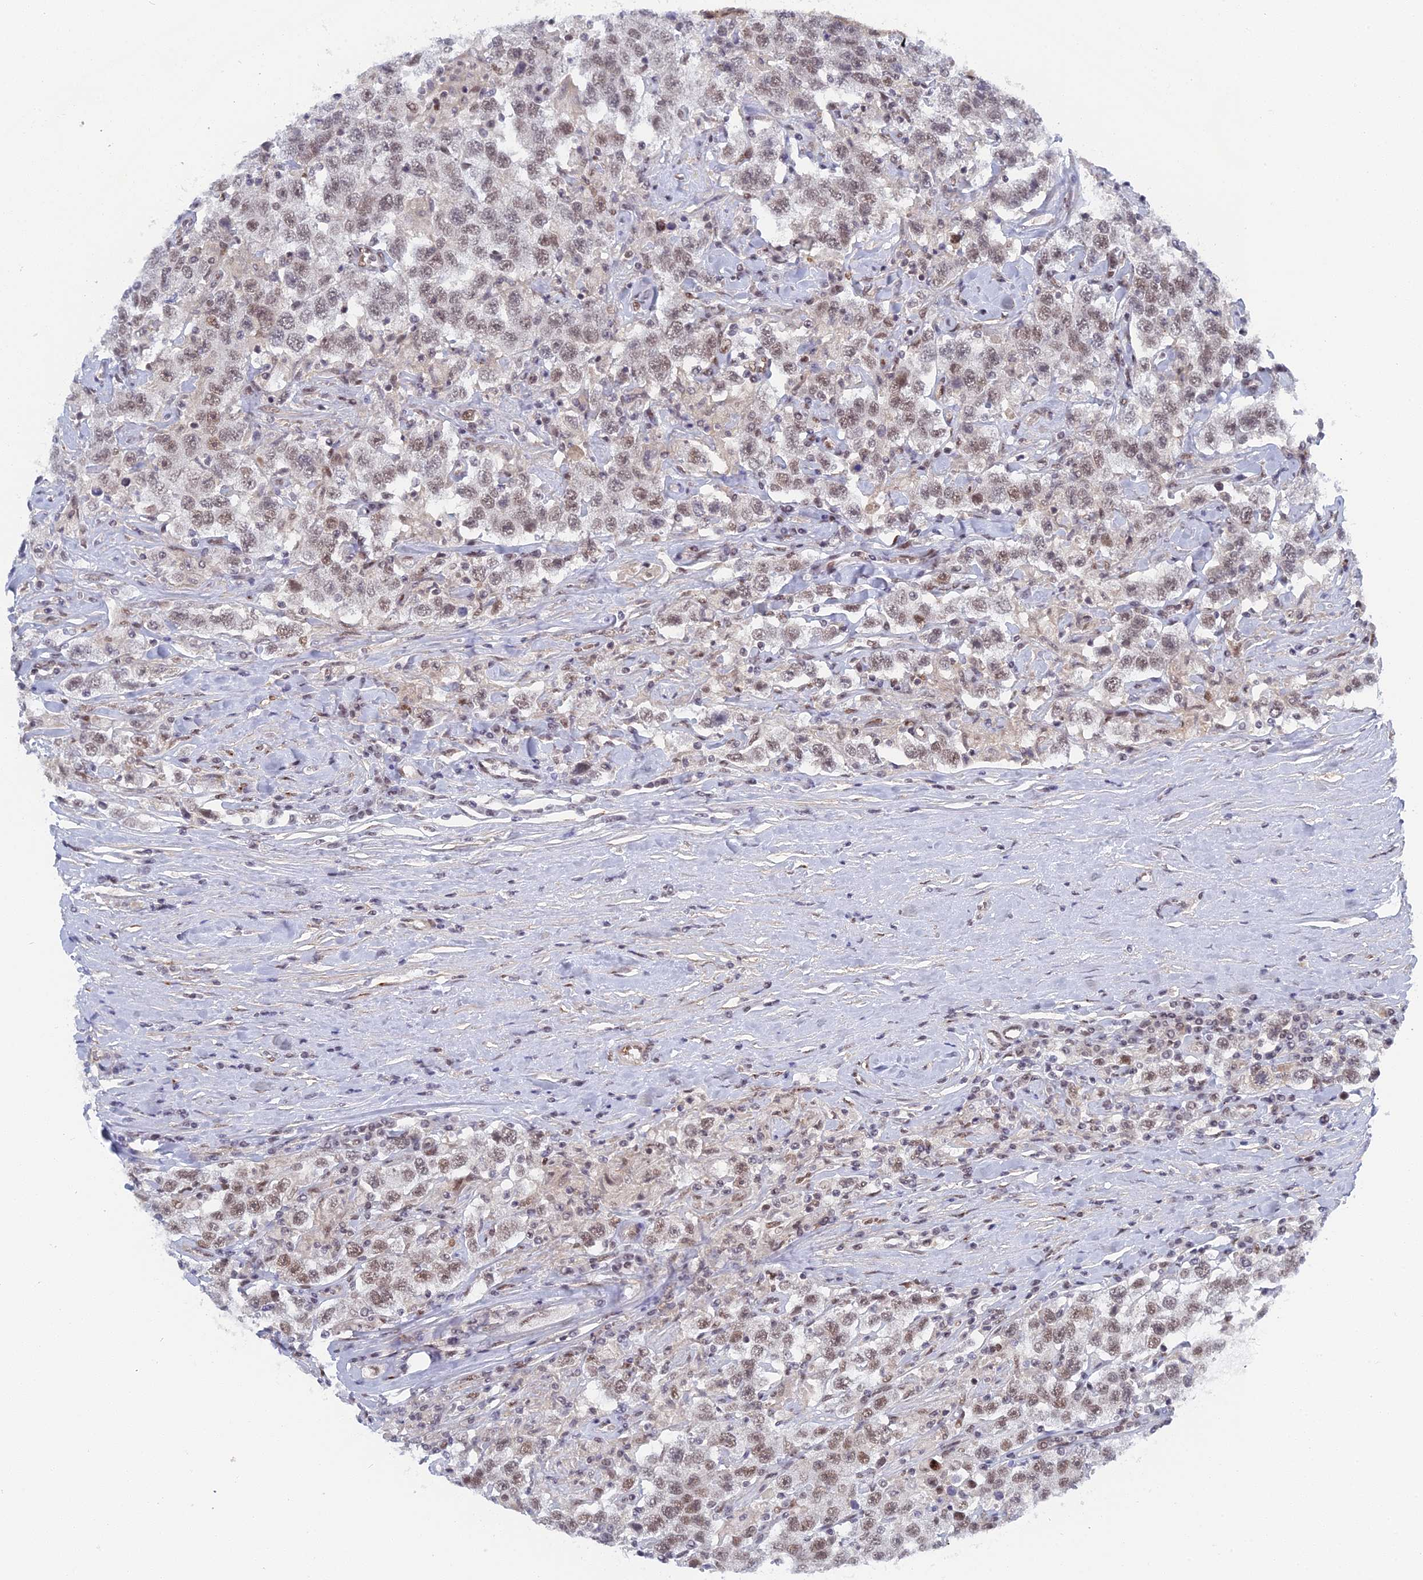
{"staining": {"intensity": "weak", "quantity": ">75%", "location": "nuclear"}, "tissue": "testis cancer", "cell_type": "Tumor cells", "image_type": "cancer", "snomed": [{"axis": "morphology", "description": "Seminoma, NOS"}, {"axis": "topography", "description": "Testis"}], "caption": "IHC of seminoma (testis) demonstrates low levels of weak nuclear positivity in about >75% of tumor cells.", "gene": "CCDC85A", "patient": {"sex": "male", "age": 41}}